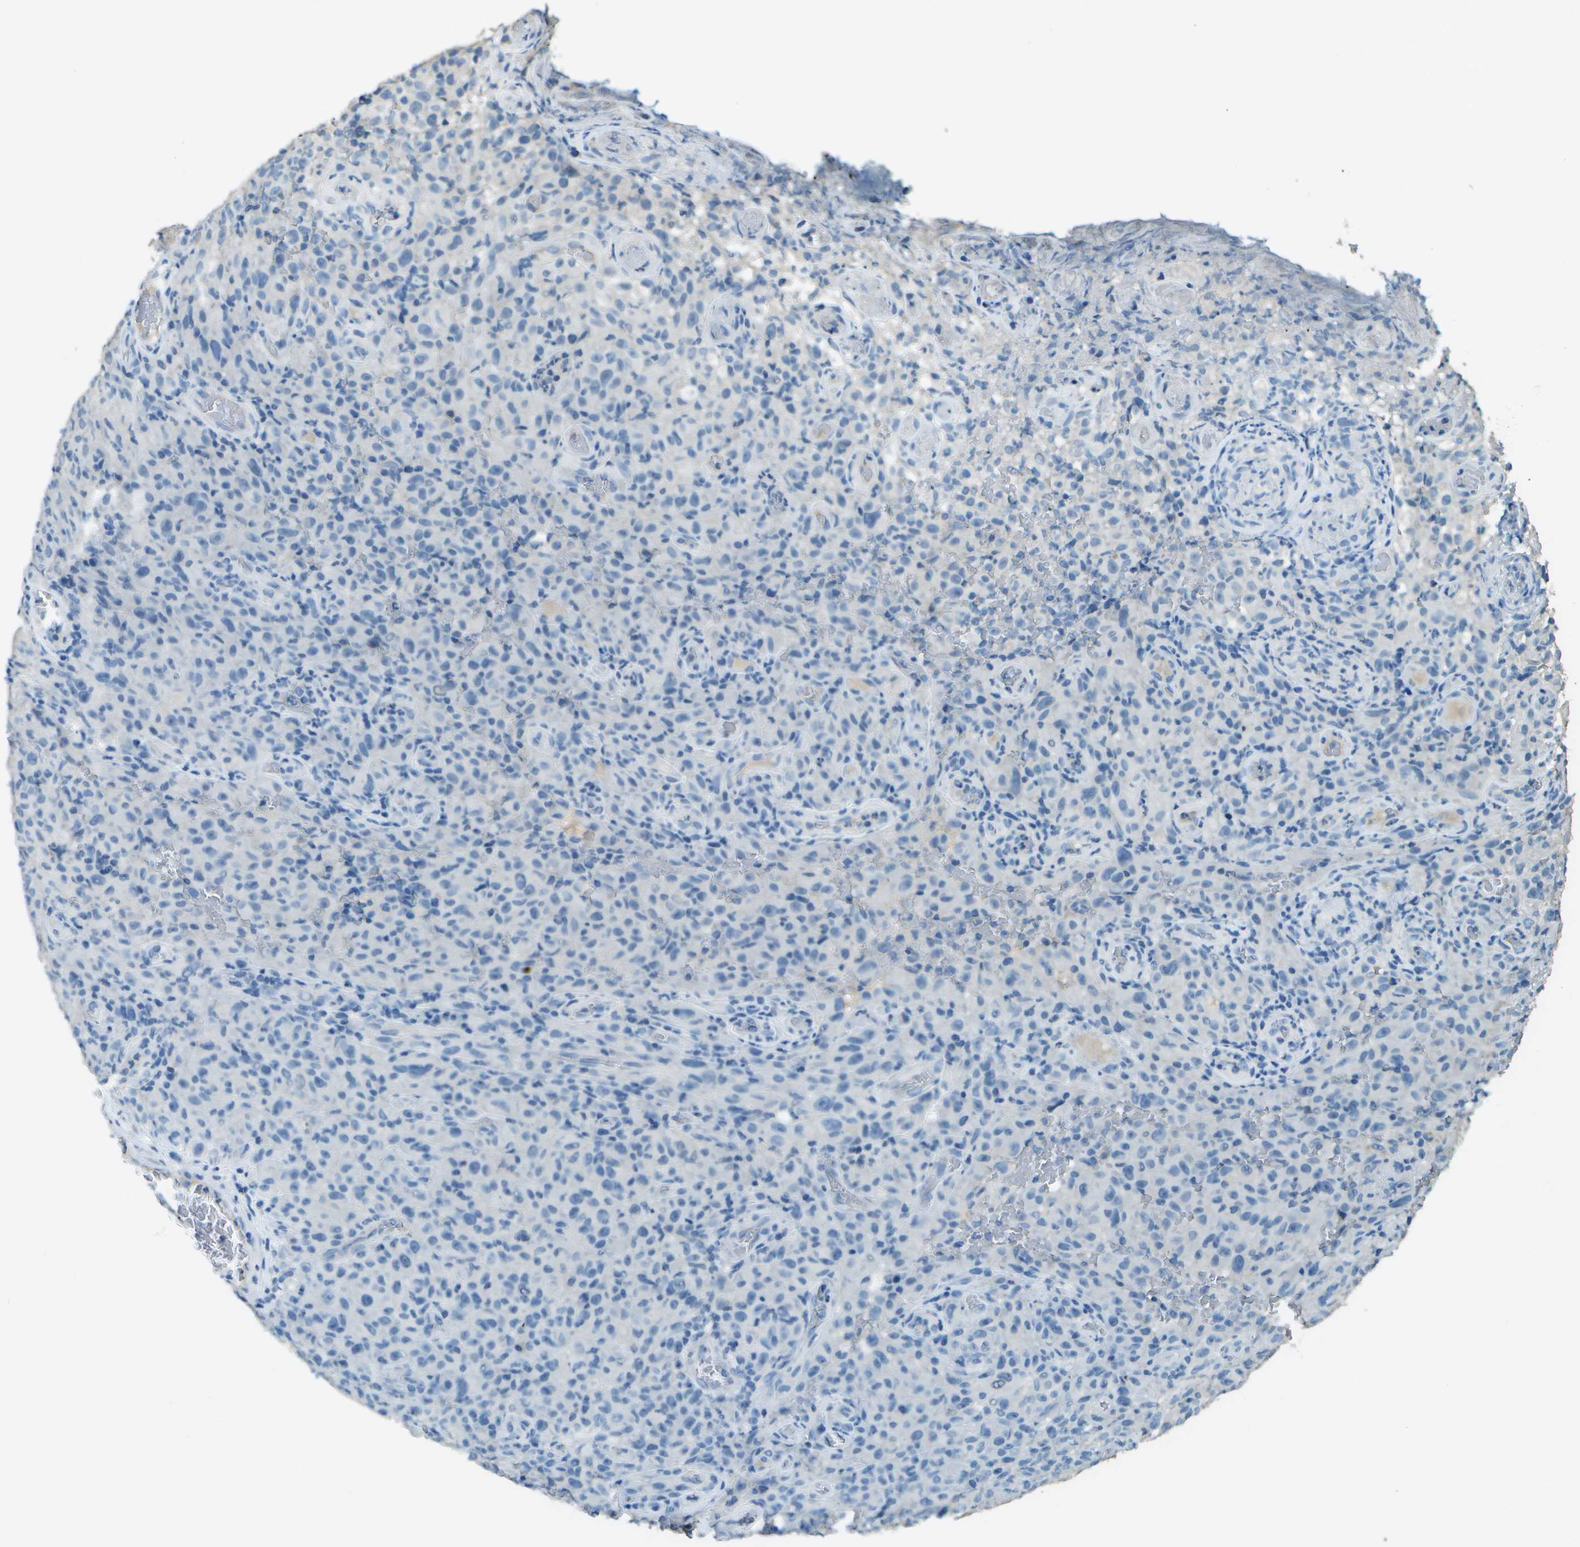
{"staining": {"intensity": "negative", "quantity": "none", "location": "none"}, "tissue": "melanoma", "cell_type": "Tumor cells", "image_type": "cancer", "snomed": [{"axis": "morphology", "description": "Malignant melanoma, NOS"}, {"axis": "topography", "description": "Skin"}], "caption": "The immunohistochemistry photomicrograph has no significant positivity in tumor cells of malignant melanoma tissue.", "gene": "LGI2", "patient": {"sex": "female", "age": 82}}